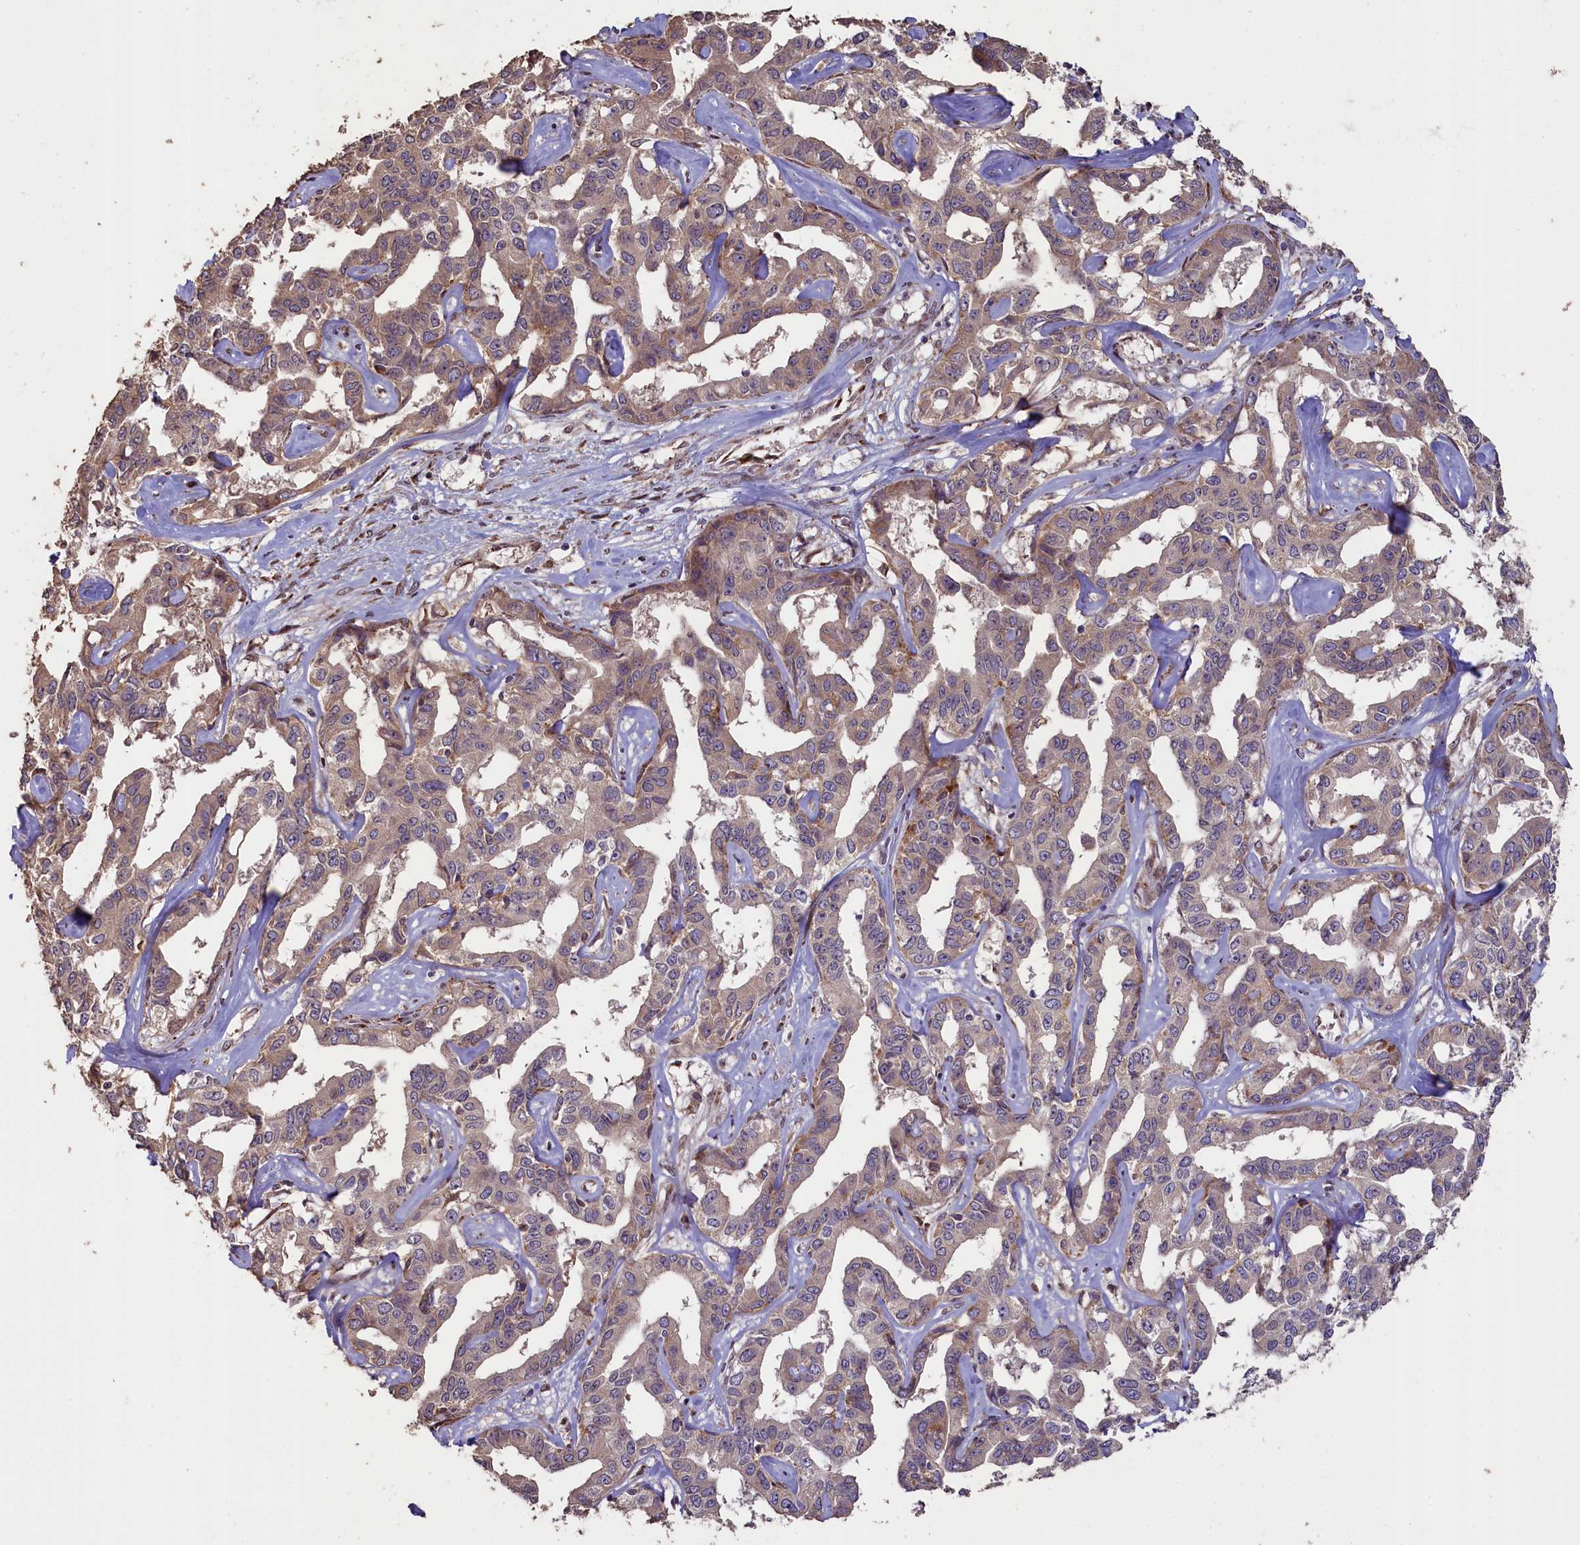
{"staining": {"intensity": "weak", "quantity": "25%-75%", "location": "cytoplasmic/membranous"}, "tissue": "liver cancer", "cell_type": "Tumor cells", "image_type": "cancer", "snomed": [{"axis": "morphology", "description": "Cholangiocarcinoma"}, {"axis": "topography", "description": "Liver"}], "caption": "High-power microscopy captured an immunohistochemistry (IHC) image of liver cholangiocarcinoma, revealing weak cytoplasmic/membranous positivity in approximately 25%-75% of tumor cells.", "gene": "SLC38A7", "patient": {"sex": "male", "age": 59}}